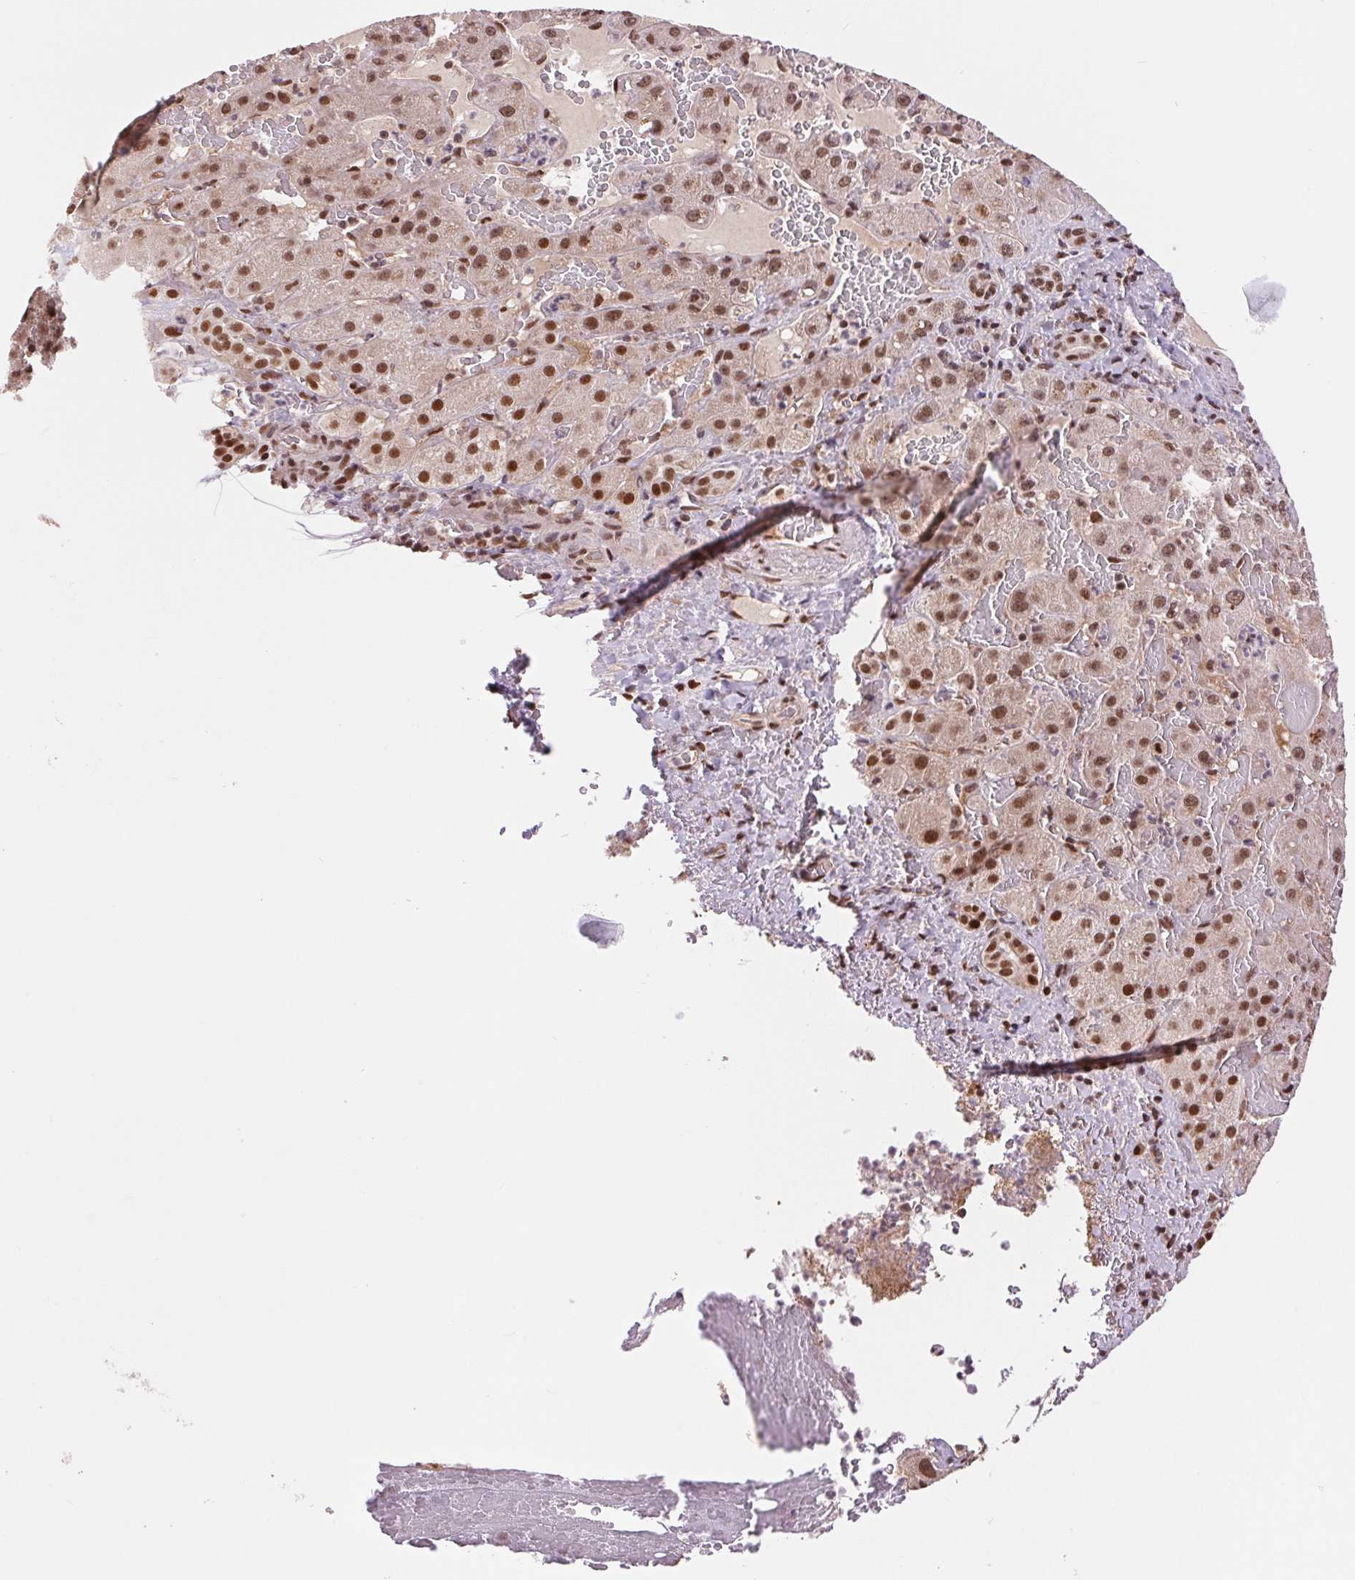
{"staining": {"intensity": "moderate", "quantity": ">75%", "location": "nuclear"}, "tissue": "liver cancer", "cell_type": "Tumor cells", "image_type": "cancer", "snomed": [{"axis": "morphology", "description": "Carcinoma, Hepatocellular, NOS"}, {"axis": "topography", "description": "Liver"}], "caption": "Protein analysis of liver cancer (hepatocellular carcinoma) tissue reveals moderate nuclear staining in approximately >75% of tumor cells.", "gene": "RAD23A", "patient": {"sex": "female", "age": 73}}